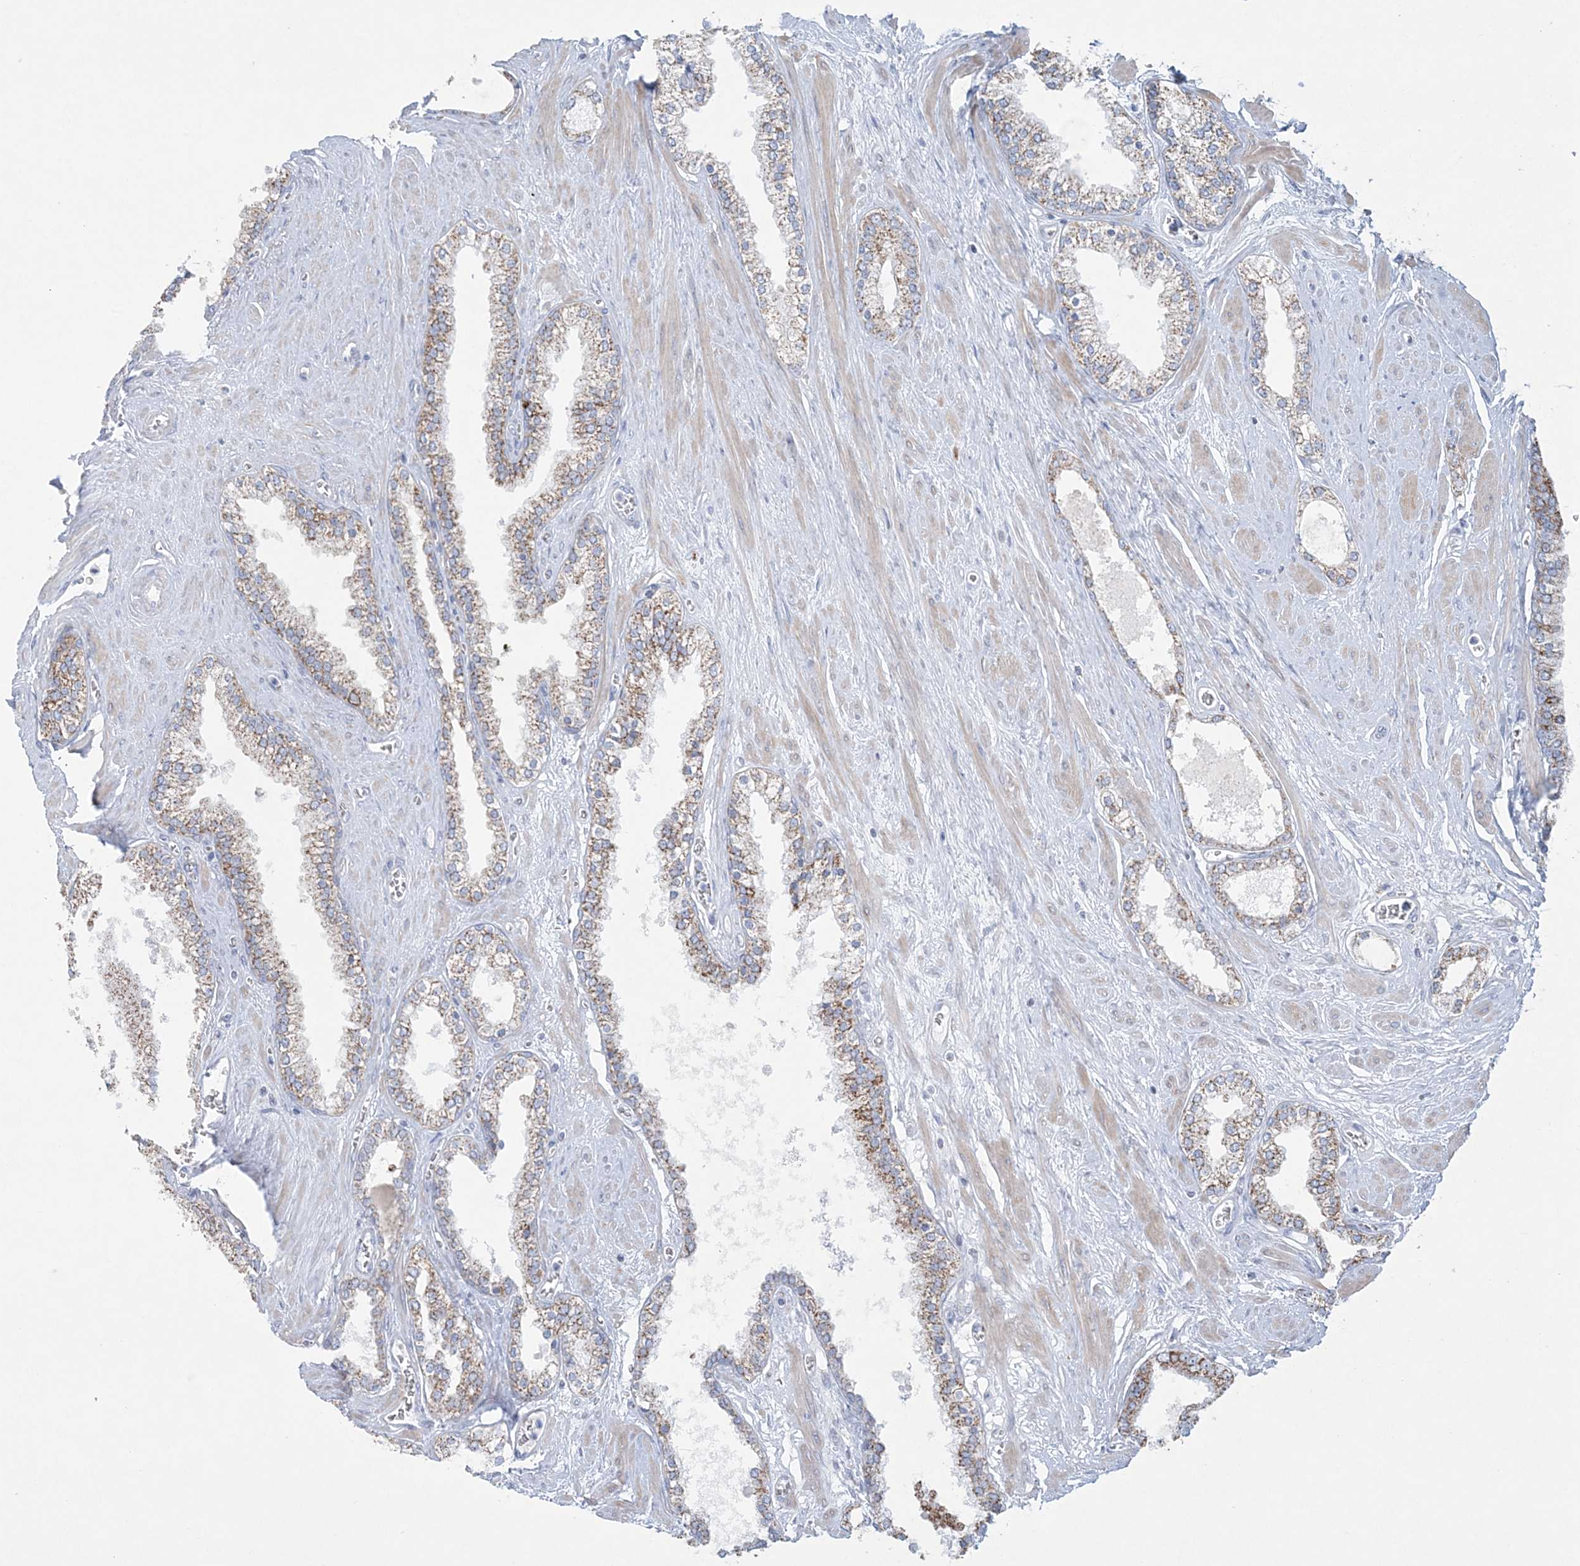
{"staining": {"intensity": "weak", "quantity": "25%-75%", "location": "cytoplasmic/membranous"}, "tissue": "prostate cancer", "cell_type": "Tumor cells", "image_type": "cancer", "snomed": [{"axis": "morphology", "description": "Adenocarcinoma, Low grade"}, {"axis": "topography", "description": "Prostate"}], "caption": "Brown immunohistochemical staining in human low-grade adenocarcinoma (prostate) shows weak cytoplasmic/membranous expression in about 25%-75% of tumor cells.", "gene": "TBC1D7", "patient": {"sex": "male", "age": 62}}